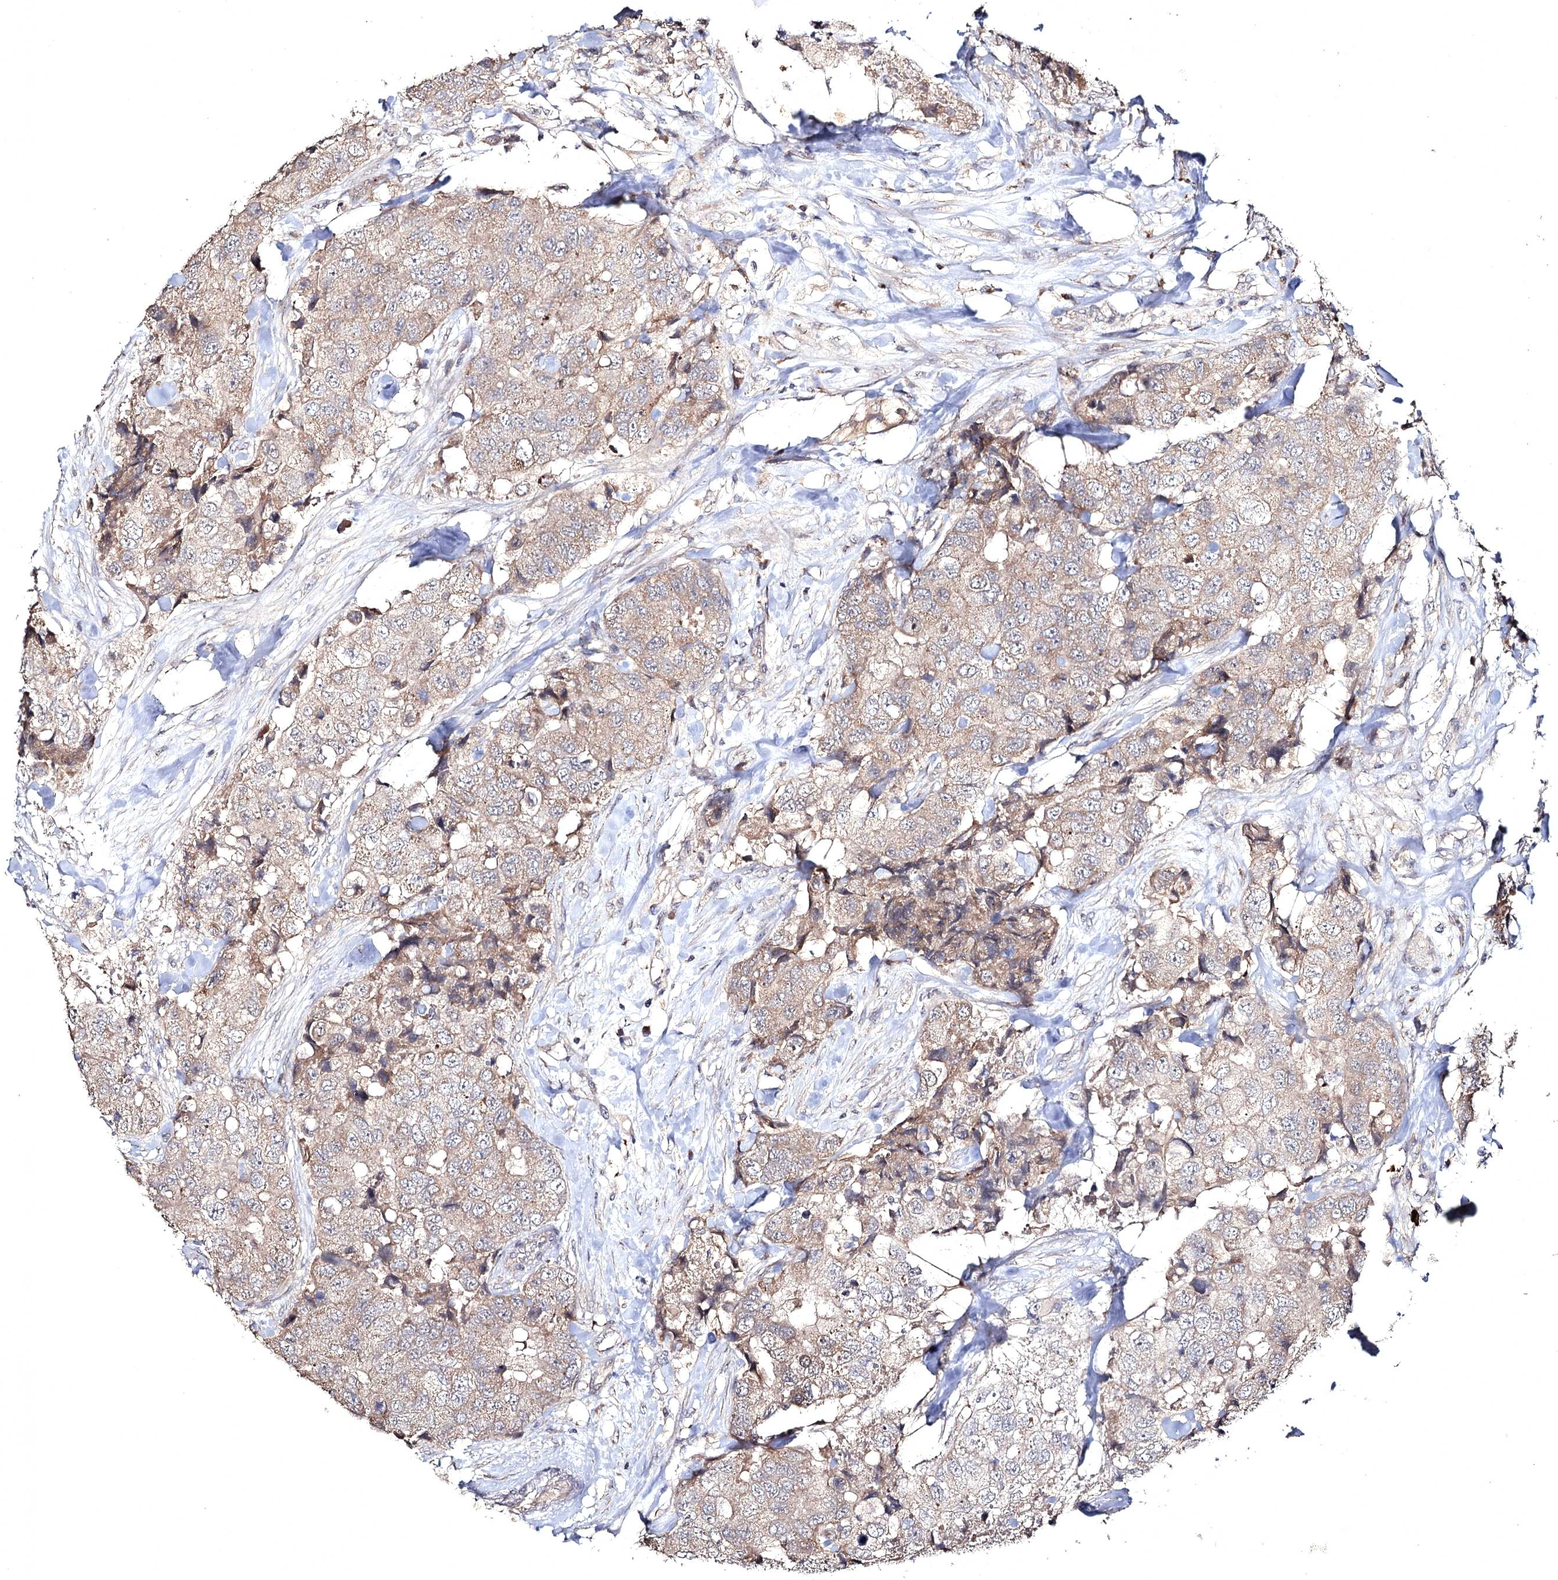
{"staining": {"intensity": "weak", "quantity": ">75%", "location": "cytoplasmic/membranous"}, "tissue": "breast cancer", "cell_type": "Tumor cells", "image_type": "cancer", "snomed": [{"axis": "morphology", "description": "Duct carcinoma"}, {"axis": "topography", "description": "Breast"}], "caption": "Tumor cells demonstrate low levels of weak cytoplasmic/membranous positivity in about >75% of cells in human intraductal carcinoma (breast).", "gene": "SEMA4G", "patient": {"sex": "female", "age": 62}}